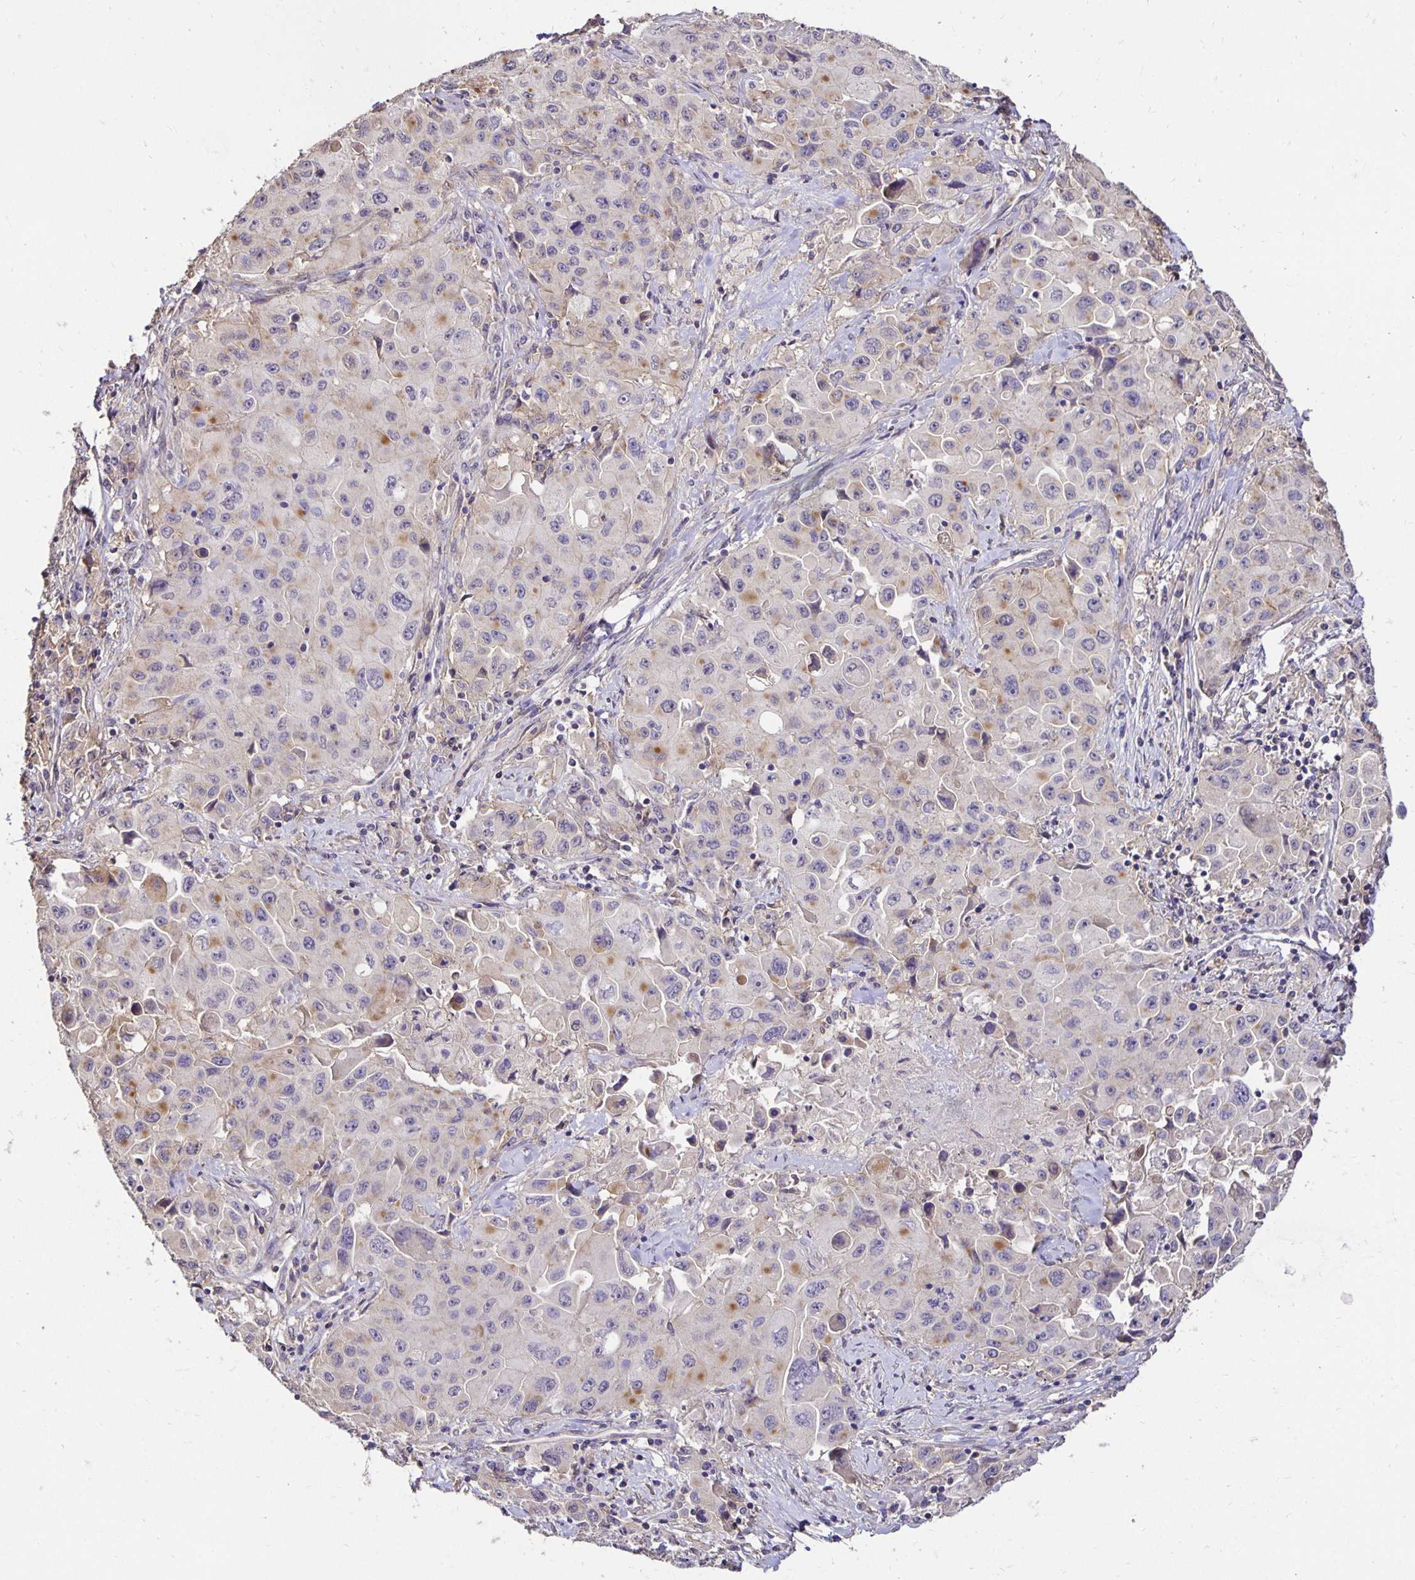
{"staining": {"intensity": "weak", "quantity": "<25%", "location": "cytoplasmic/membranous"}, "tissue": "lung cancer", "cell_type": "Tumor cells", "image_type": "cancer", "snomed": [{"axis": "morphology", "description": "Squamous cell carcinoma, NOS"}, {"axis": "topography", "description": "Lung"}], "caption": "This histopathology image is of lung cancer stained with IHC to label a protein in brown with the nuclei are counter-stained blue. There is no staining in tumor cells.", "gene": "PNPLA3", "patient": {"sex": "male", "age": 63}}